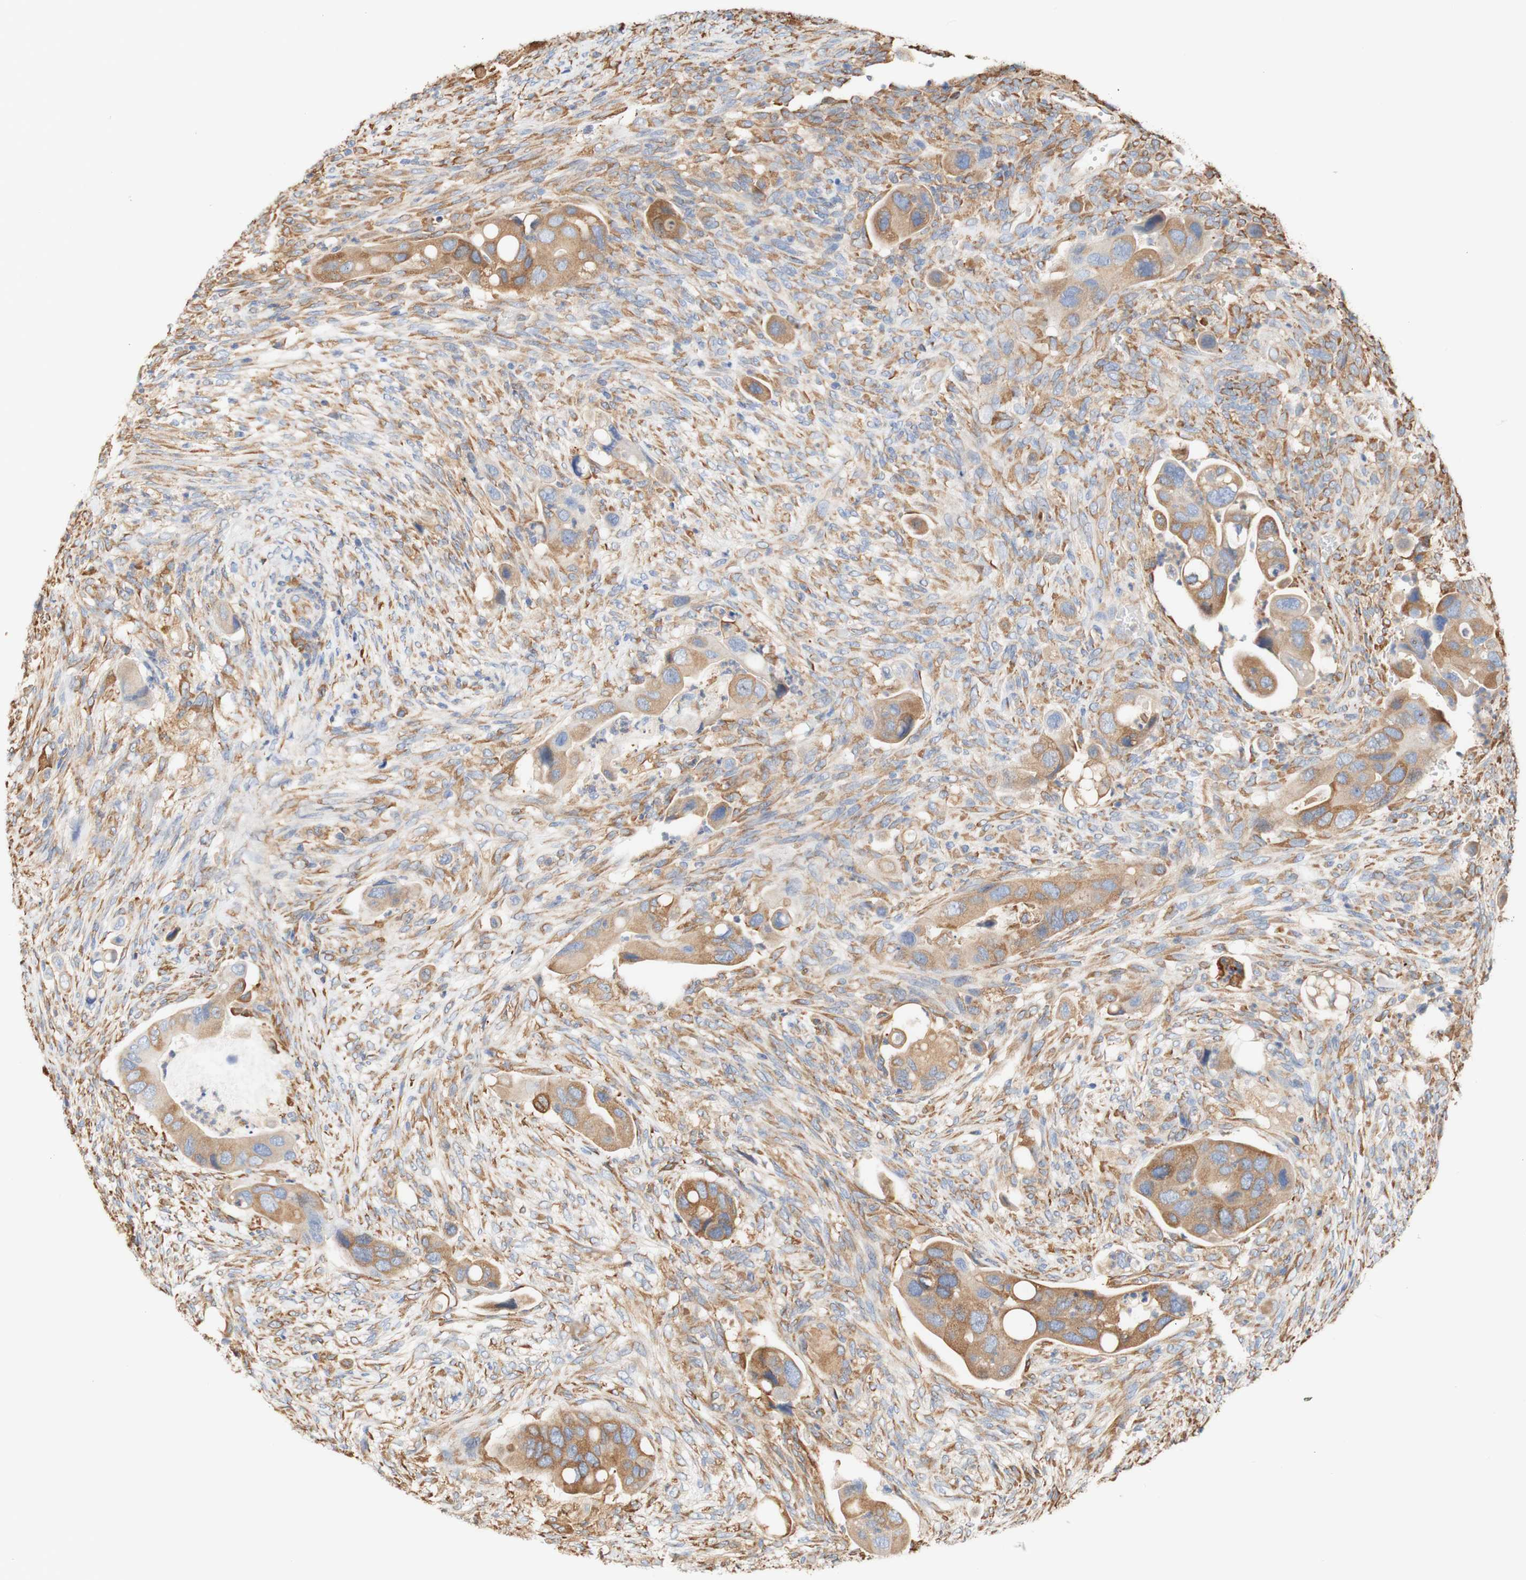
{"staining": {"intensity": "moderate", "quantity": ">75%", "location": "cytoplasmic/membranous"}, "tissue": "colorectal cancer", "cell_type": "Tumor cells", "image_type": "cancer", "snomed": [{"axis": "morphology", "description": "Adenocarcinoma, NOS"}, {"axis": "topography", "description": "Rectum"}], "caption": "The histopathology image shows staining of adenocarcinoma (colorectal), revealing moderate cytoplasmic/membranous protein staining (brown color) within tumor cells.", "gene": "EIF2AK4", "patient": {"sex": "female", "age": 57}}